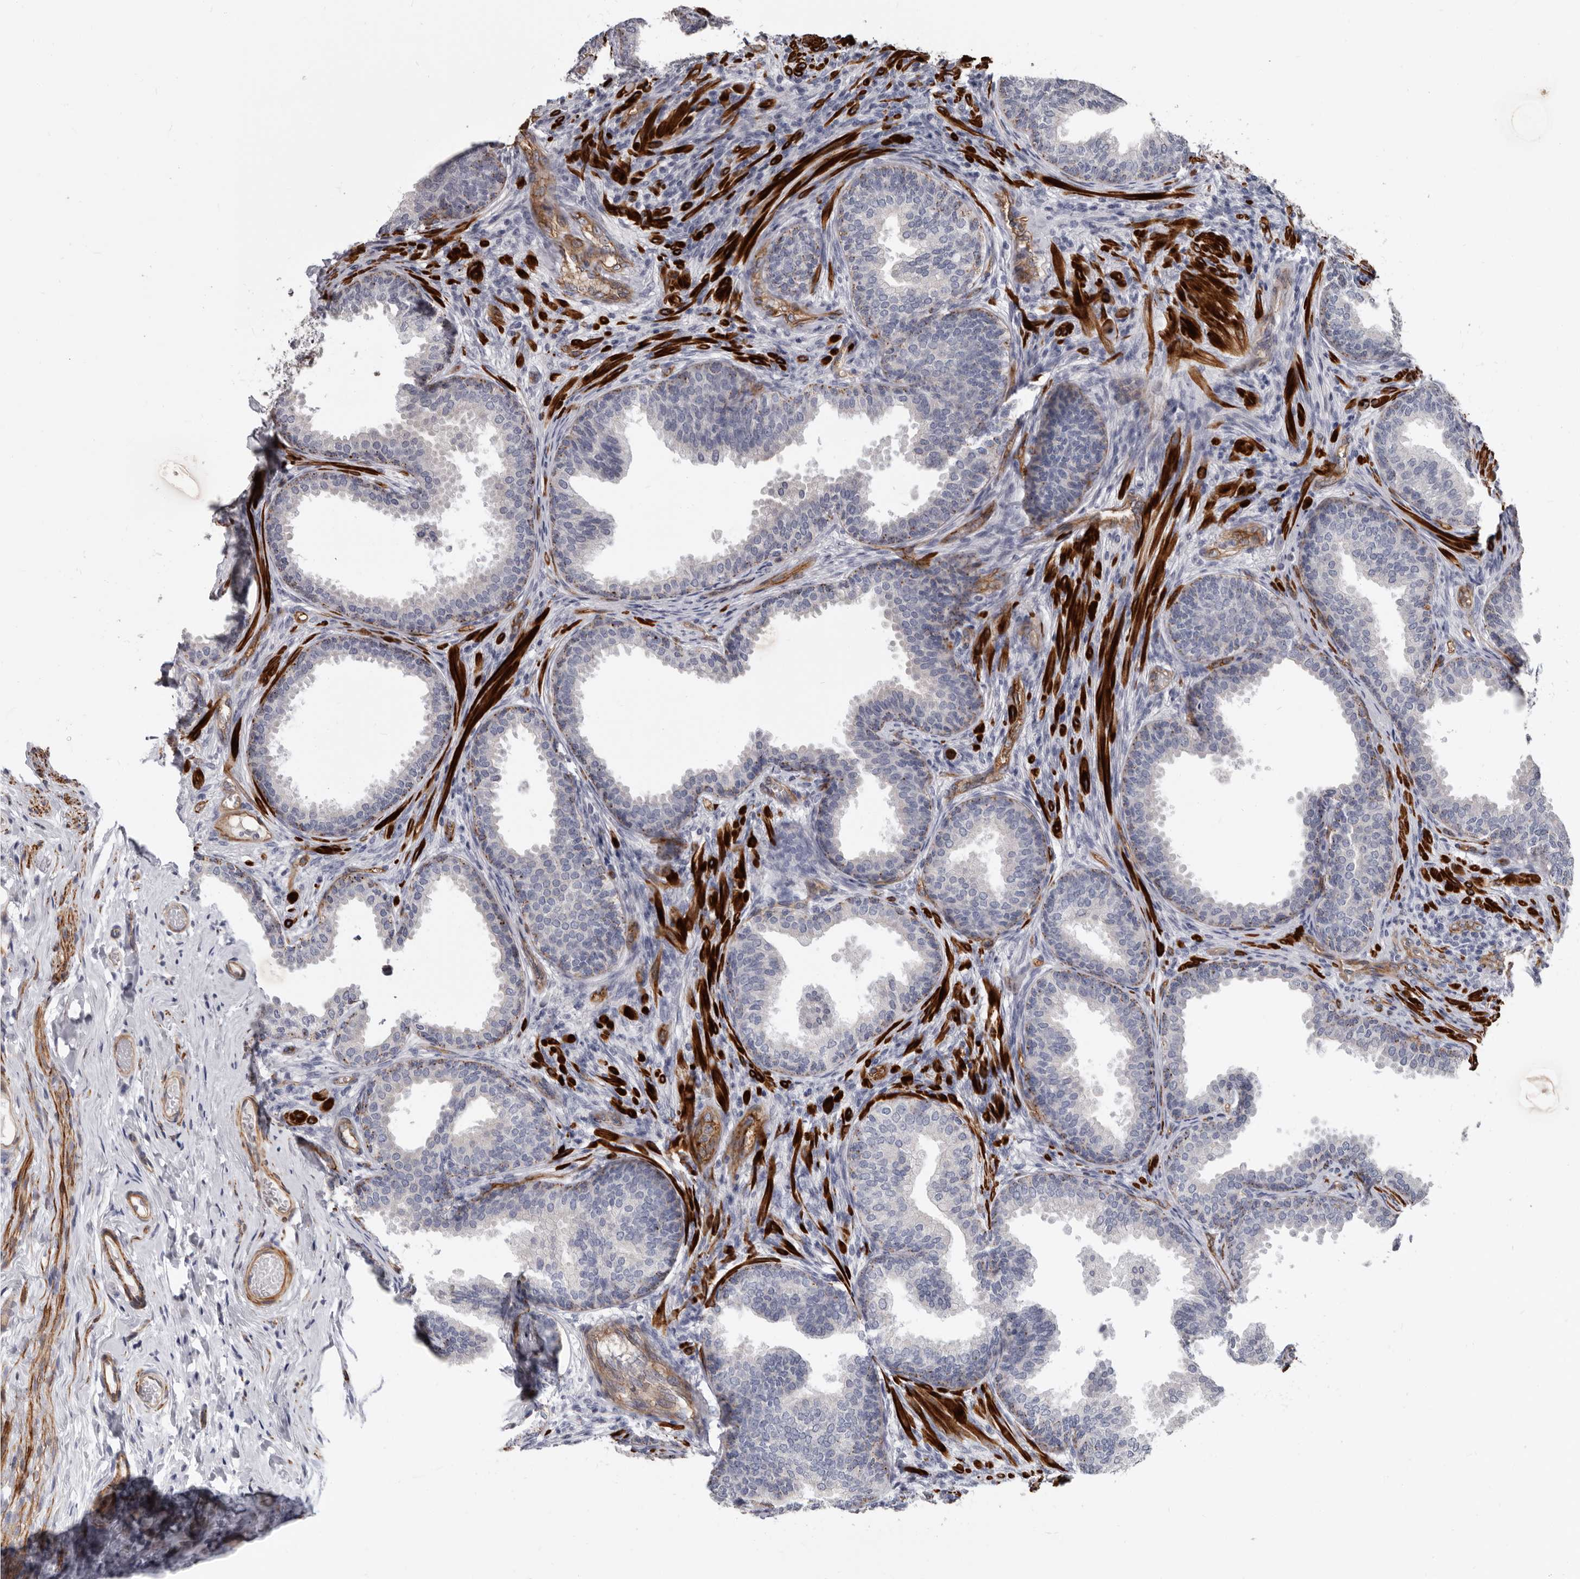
{"staining": {"intensity": "negative", "quantity": "none", "location": "none"}, "tissue": "prostate", "cell_type": "Glandular cells", "image_type": "normal", "snomed": [{"axis": "morphology", "description": "Normal tissue, NOS"}, {"axis": "topography", "description": "Prostate"}], "caption": "Prostate stained for a protein using immunohistochemistry (IHC) exhibits no positivity glandular cells.", "gene": "ADGRL4", "patient": {"sex": "male", "age": 76}}